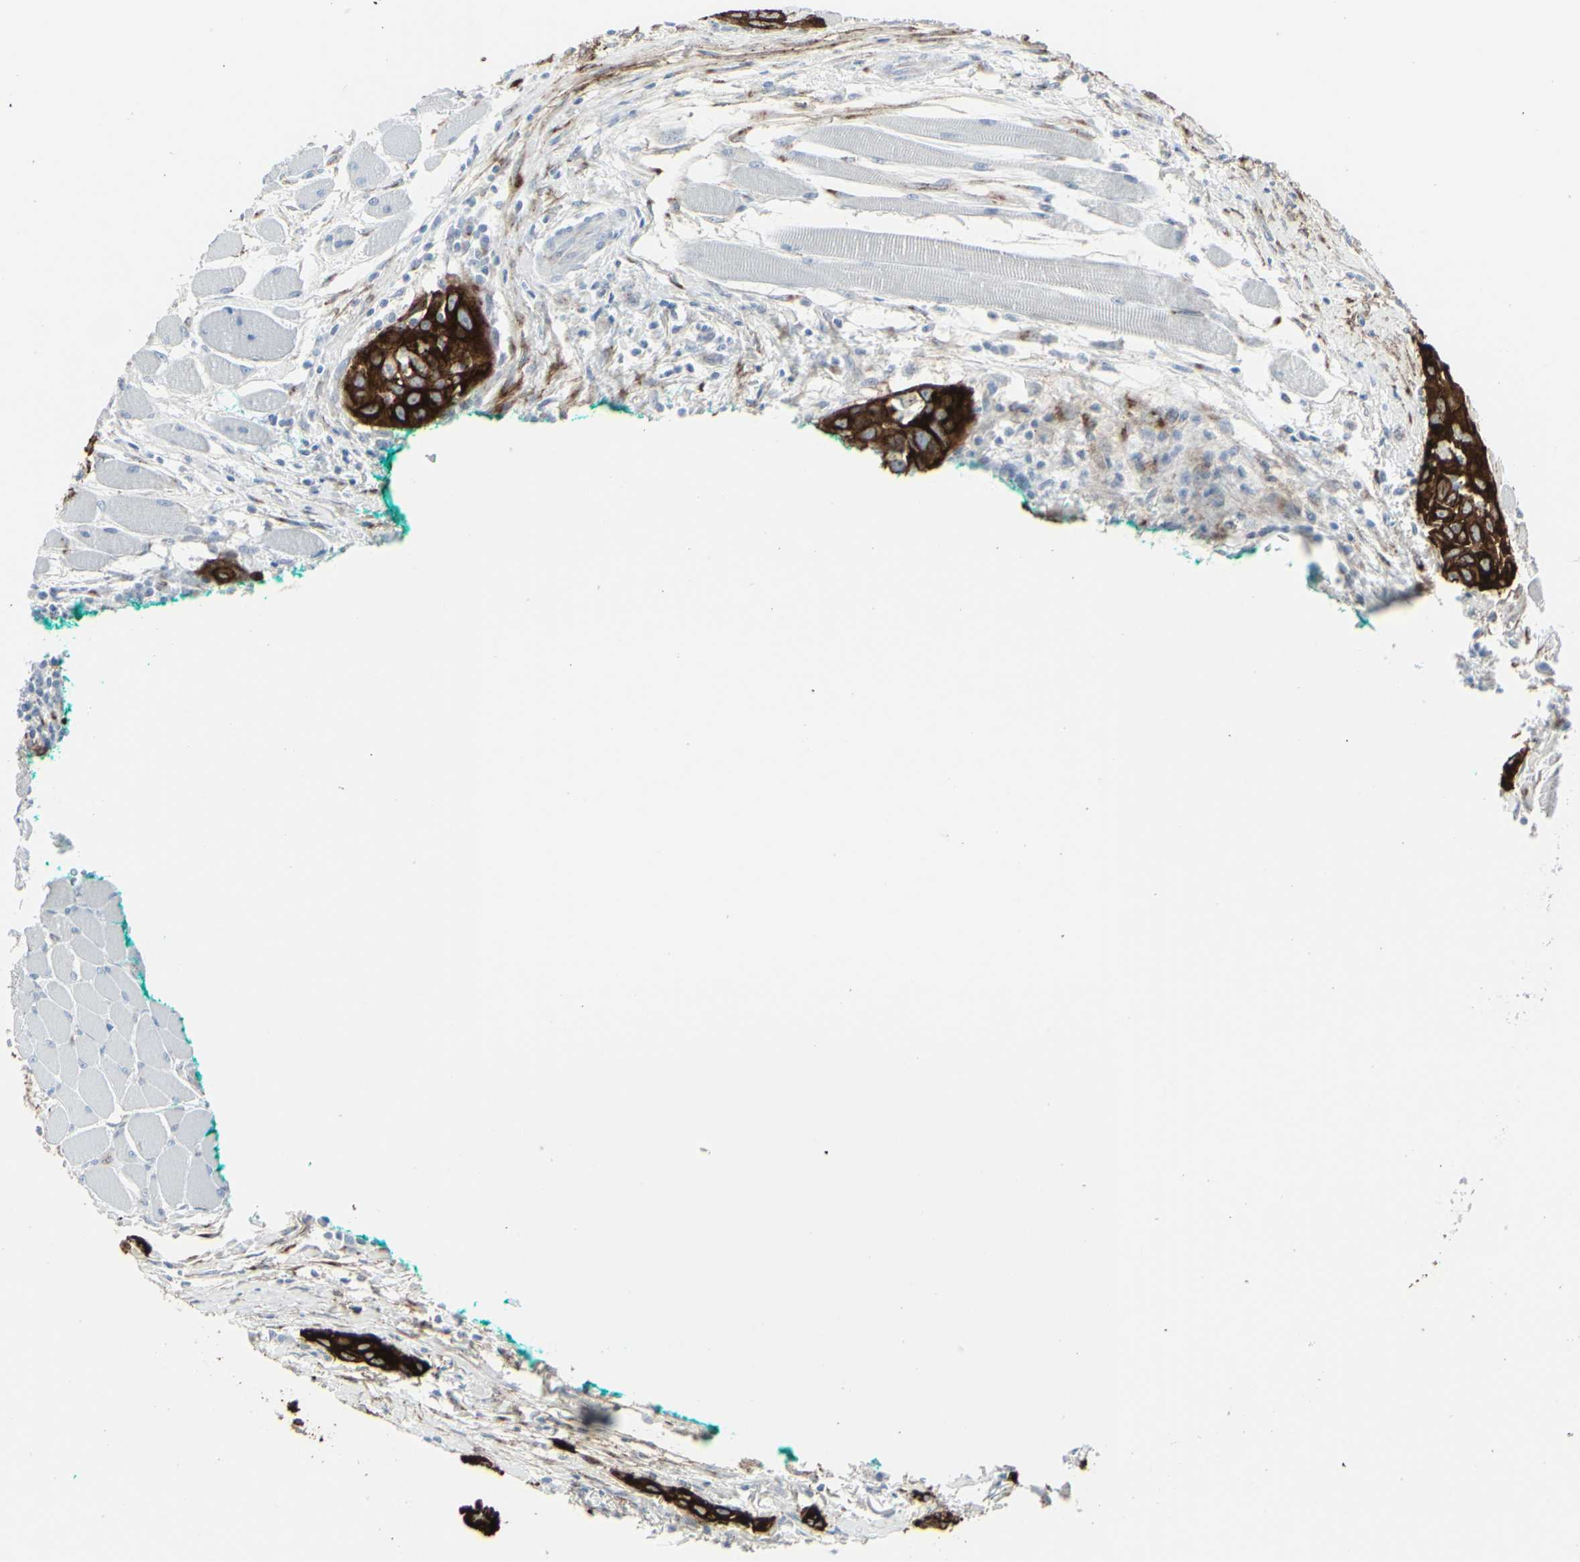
{"staining": {"intensity": "strong", "quantity": ">75%", "location": "cytoplasmic/membranous"}, "tissue": "head and neck cancer", "cell_type": "Tumor cells", "image_type": "cancer", "snomed": [{"axis": "morphology", "description": "Squamous cell carcinoma, NOS"}, {"axis": "topography", "description": "Oral tissue"}, {"axis": "topography", "description": "Head-Neck"}], "caption": "Brown immunohistochemical staining in head and neck cancer exhibits strong cytoplasmic/membranous expression in about >75% of tumor cells. (DAB (3,3'-diaminobenzidine) IHC, brown staining for protein, blue staining for nuclei).", "gene": "GJA1", "patient": {"sex": "female", "age": 50}}